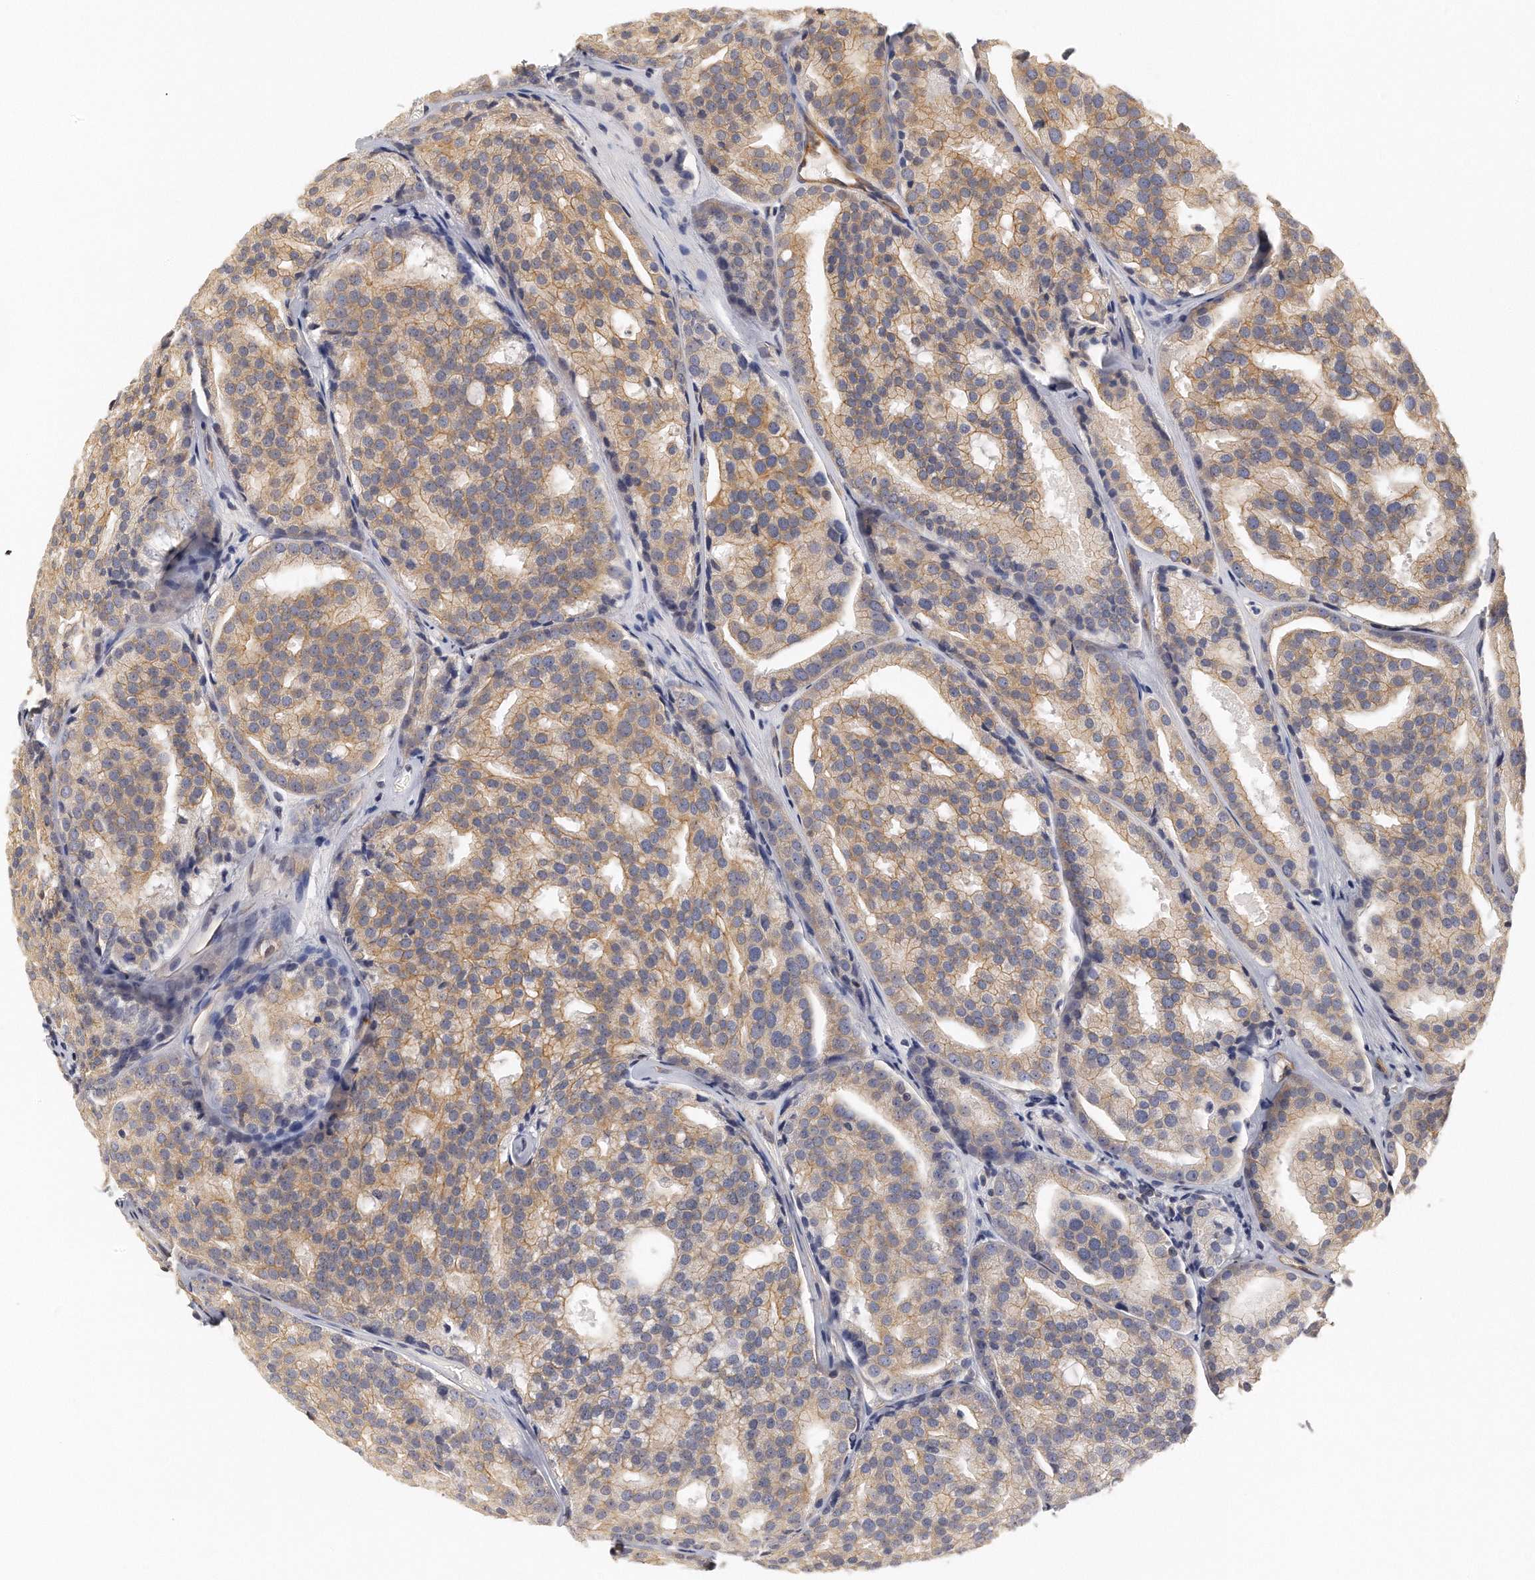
{"staining": {"intensity": "moderate", "quantity": "25%-75%", "location": "cytoplasmic/membranous"}, "tissue": "prostate cancer", "cell_type": "Tumor cells", "image_type": "cancer", "snomed": [{"axis": "morphology", "description": "Adenocarcinoma, High grade"}, {"axis": "topography", "description": "Prostate"}], "caption": "High-magnification brightfield microscopy of prostate cancer (high-grade adenocarcinoma) stained with DAB (brown) and counterstained with hematoxylin (blue). tumor cells exhibit moderate cytoplasmic/membranous positivity is present in approximately25%-75% of cells.", "gene": "CHST7", "patient": {"sex": "male", "age": 64}}